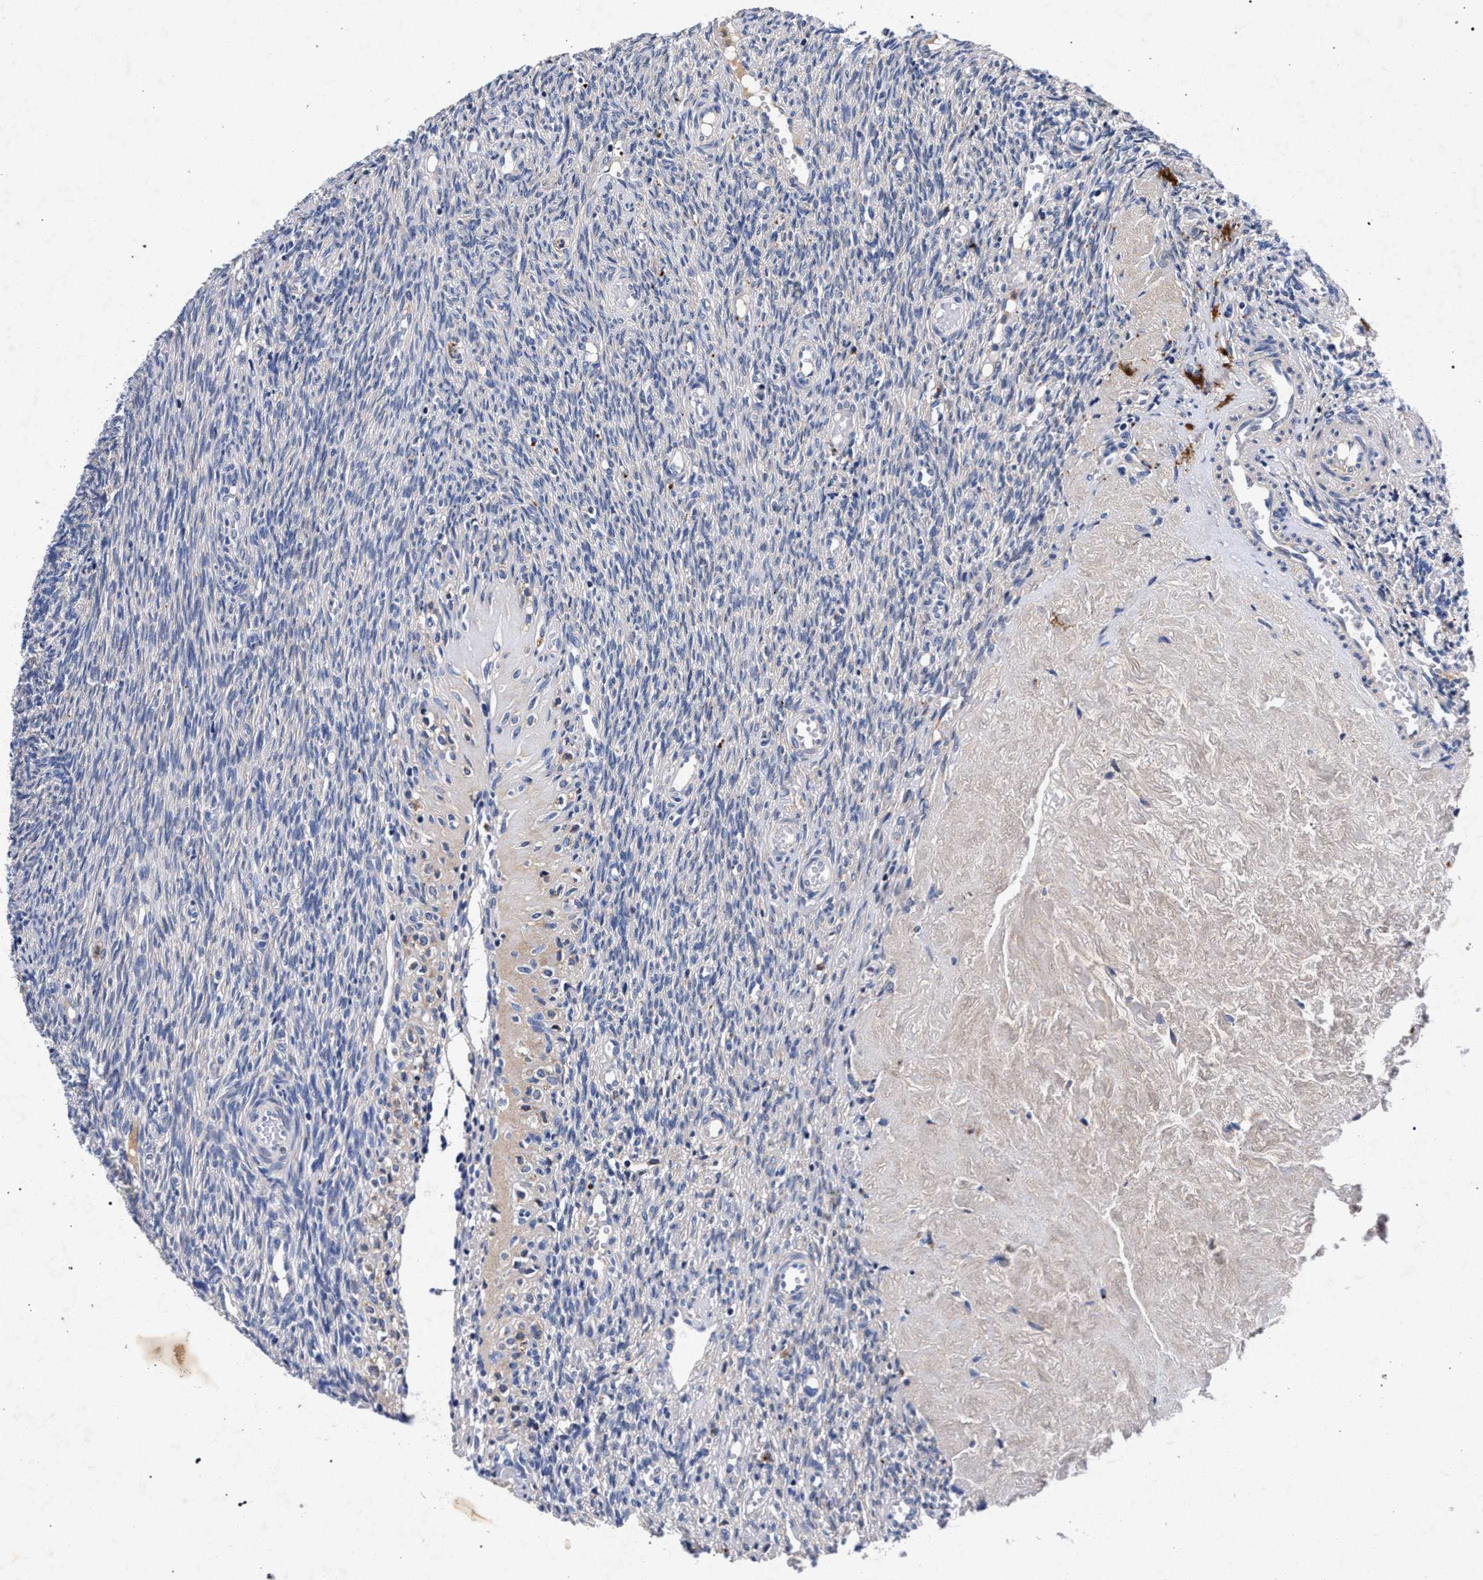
{"staining": {"intensity": "negative", "quantity": "none", "location": "none"}, "tissue": "ovary", "cell_type": "Ovarian stroma cells", "image_type": "normal", "snomed": [{"axis": "morphology", "description": "Normal tissue, NOS"}, {"axis": "topography", "description": "Ovary"}], "caption": "The image displays no significant expression in ovarian stroma cells of ovary.", "gene": "HSD17B14", "patient": {"sex": "female", "age": 41}}